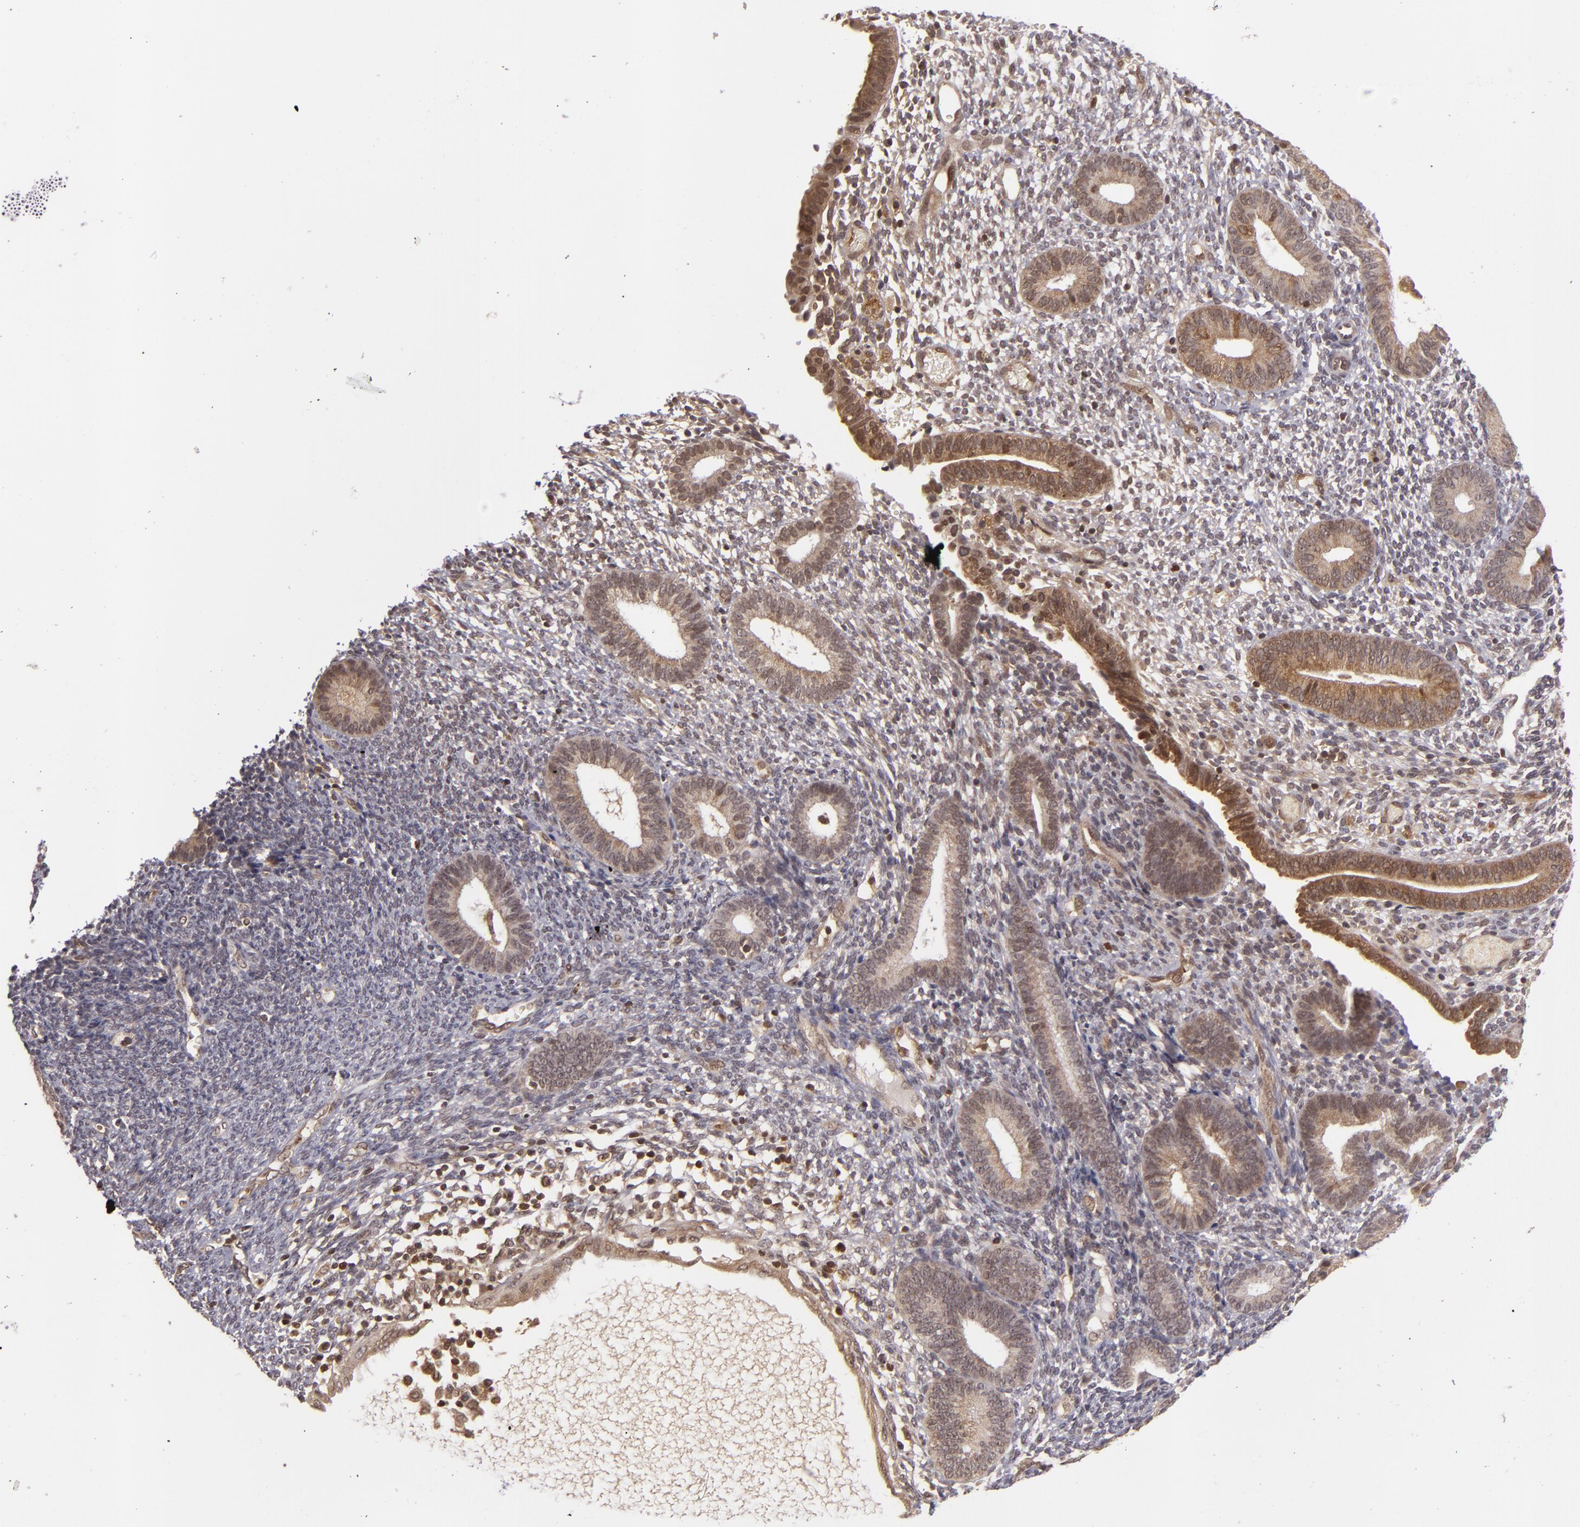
{"staining": {"intensity": "moderate", "quantity": "25%-75%", "location": "cytoplasmic/membranous"}, "tissue": "endometrium", "cell_type": "Cells in endometrial stroma", "image_type": "normal", "snomed": [{"axis": "morphology", "description": "Normal tissue, NOS"}, {"axis": "topography", "description": "Smooth muscle"}, {"axis": "topography", "description": "Endometrium"}], "caption": "Moderate cytoplasmic/membranous protein positivity is identified in about 25%-75% of cells in endometrial stroma in endometrium.", "gene": "ZBTB33", "patient": {"sex": "female", "age": 57}}